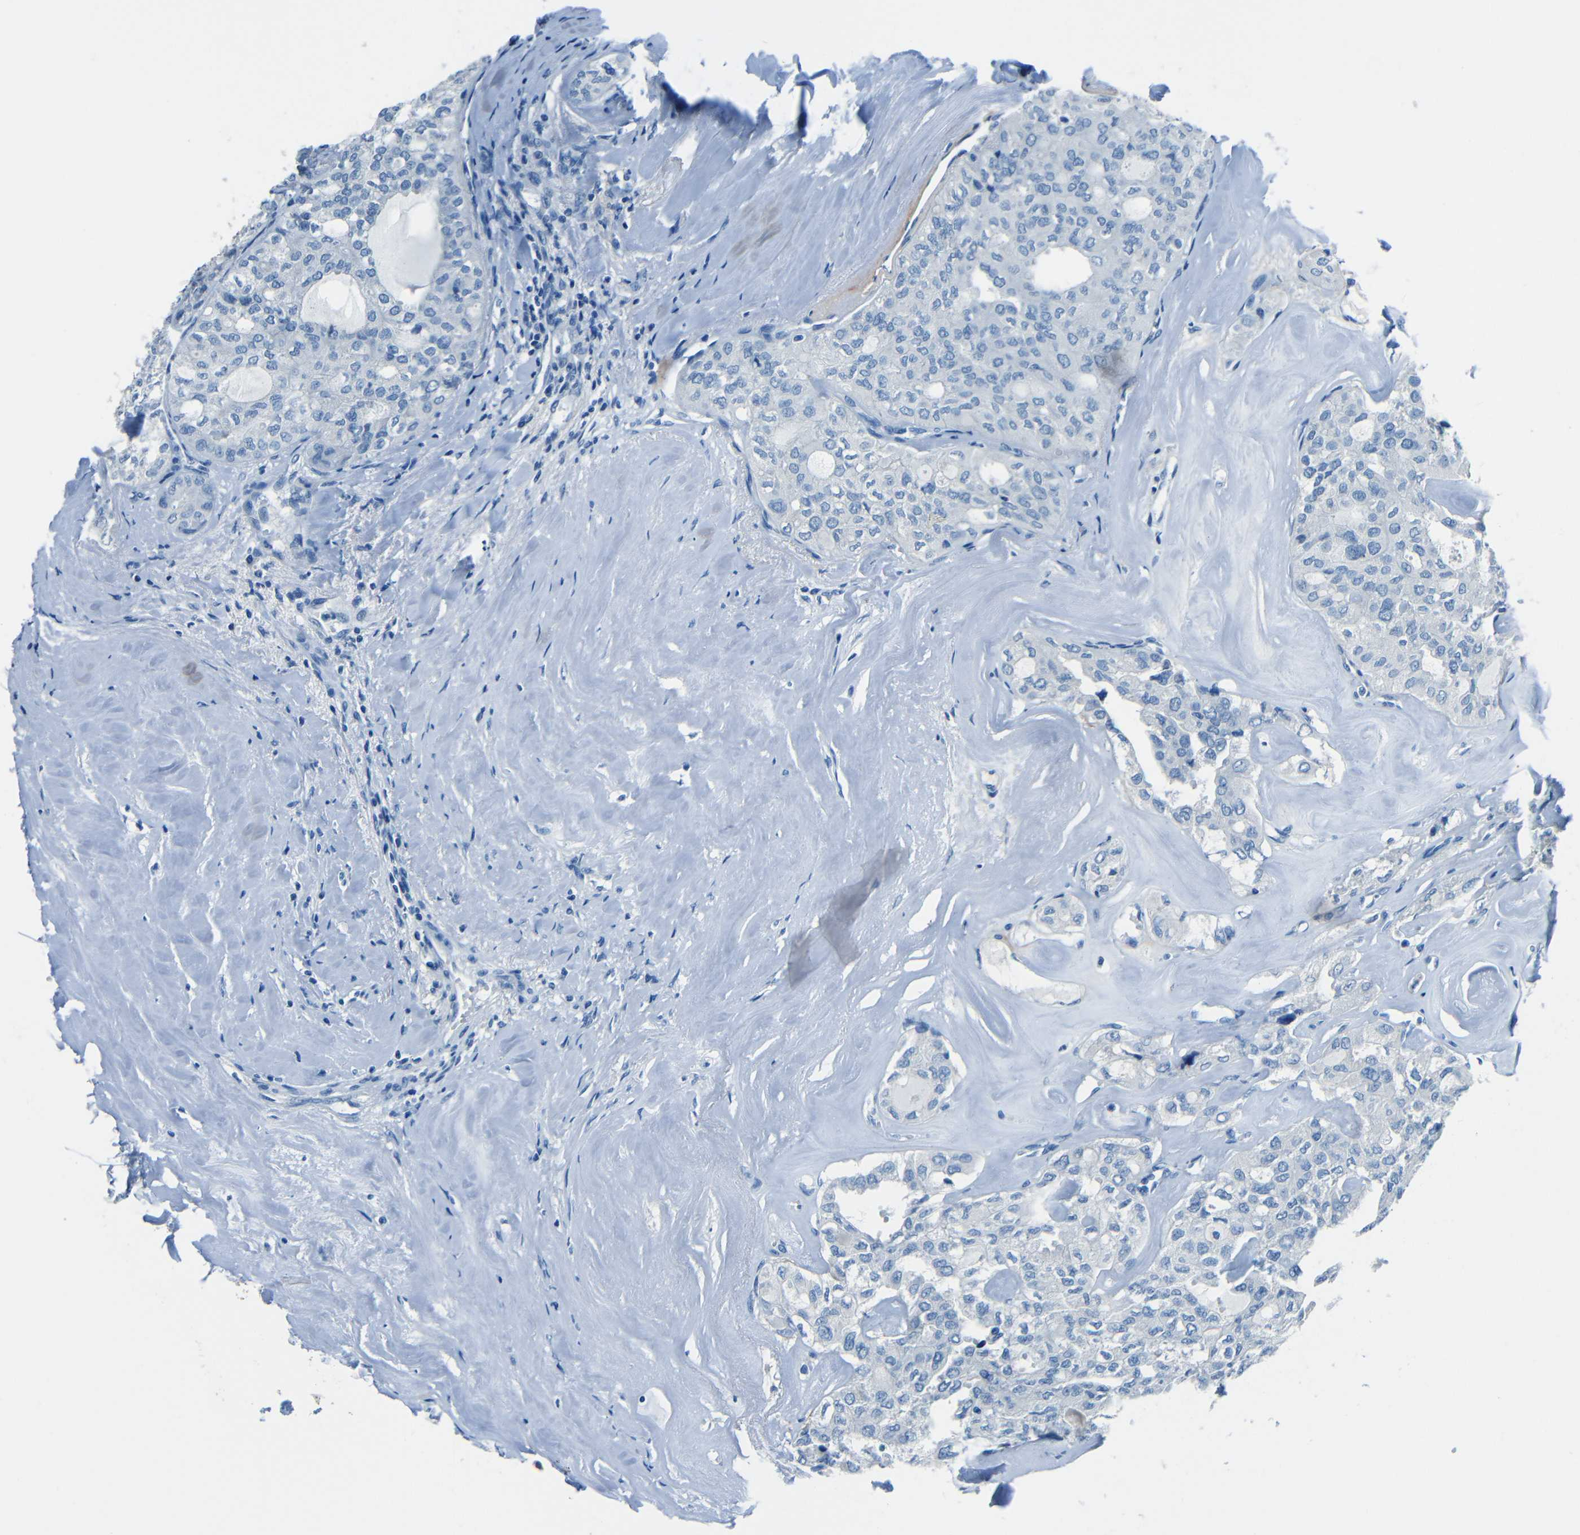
{"staining": {"intensity": "negative", "quantity": "none", "location": "none"}, "tissue": "thyroid cancer", "cell_type": "Tumor cells", "image_type": "cancer", "snomed": [{"axis": "morphology", "description": "Follicular adenoma carcinoma, NOS"}, {"axis": "topography", "description": "Thyroid gland"}], "caption": "An image of thyroid cancer stained for a protein exhibits no brown staining in tumor cells. (DAB IHC with hematoxylin counter stain).", "gene": "FBN2", "patient": {"sex": "male", "age": 75}}